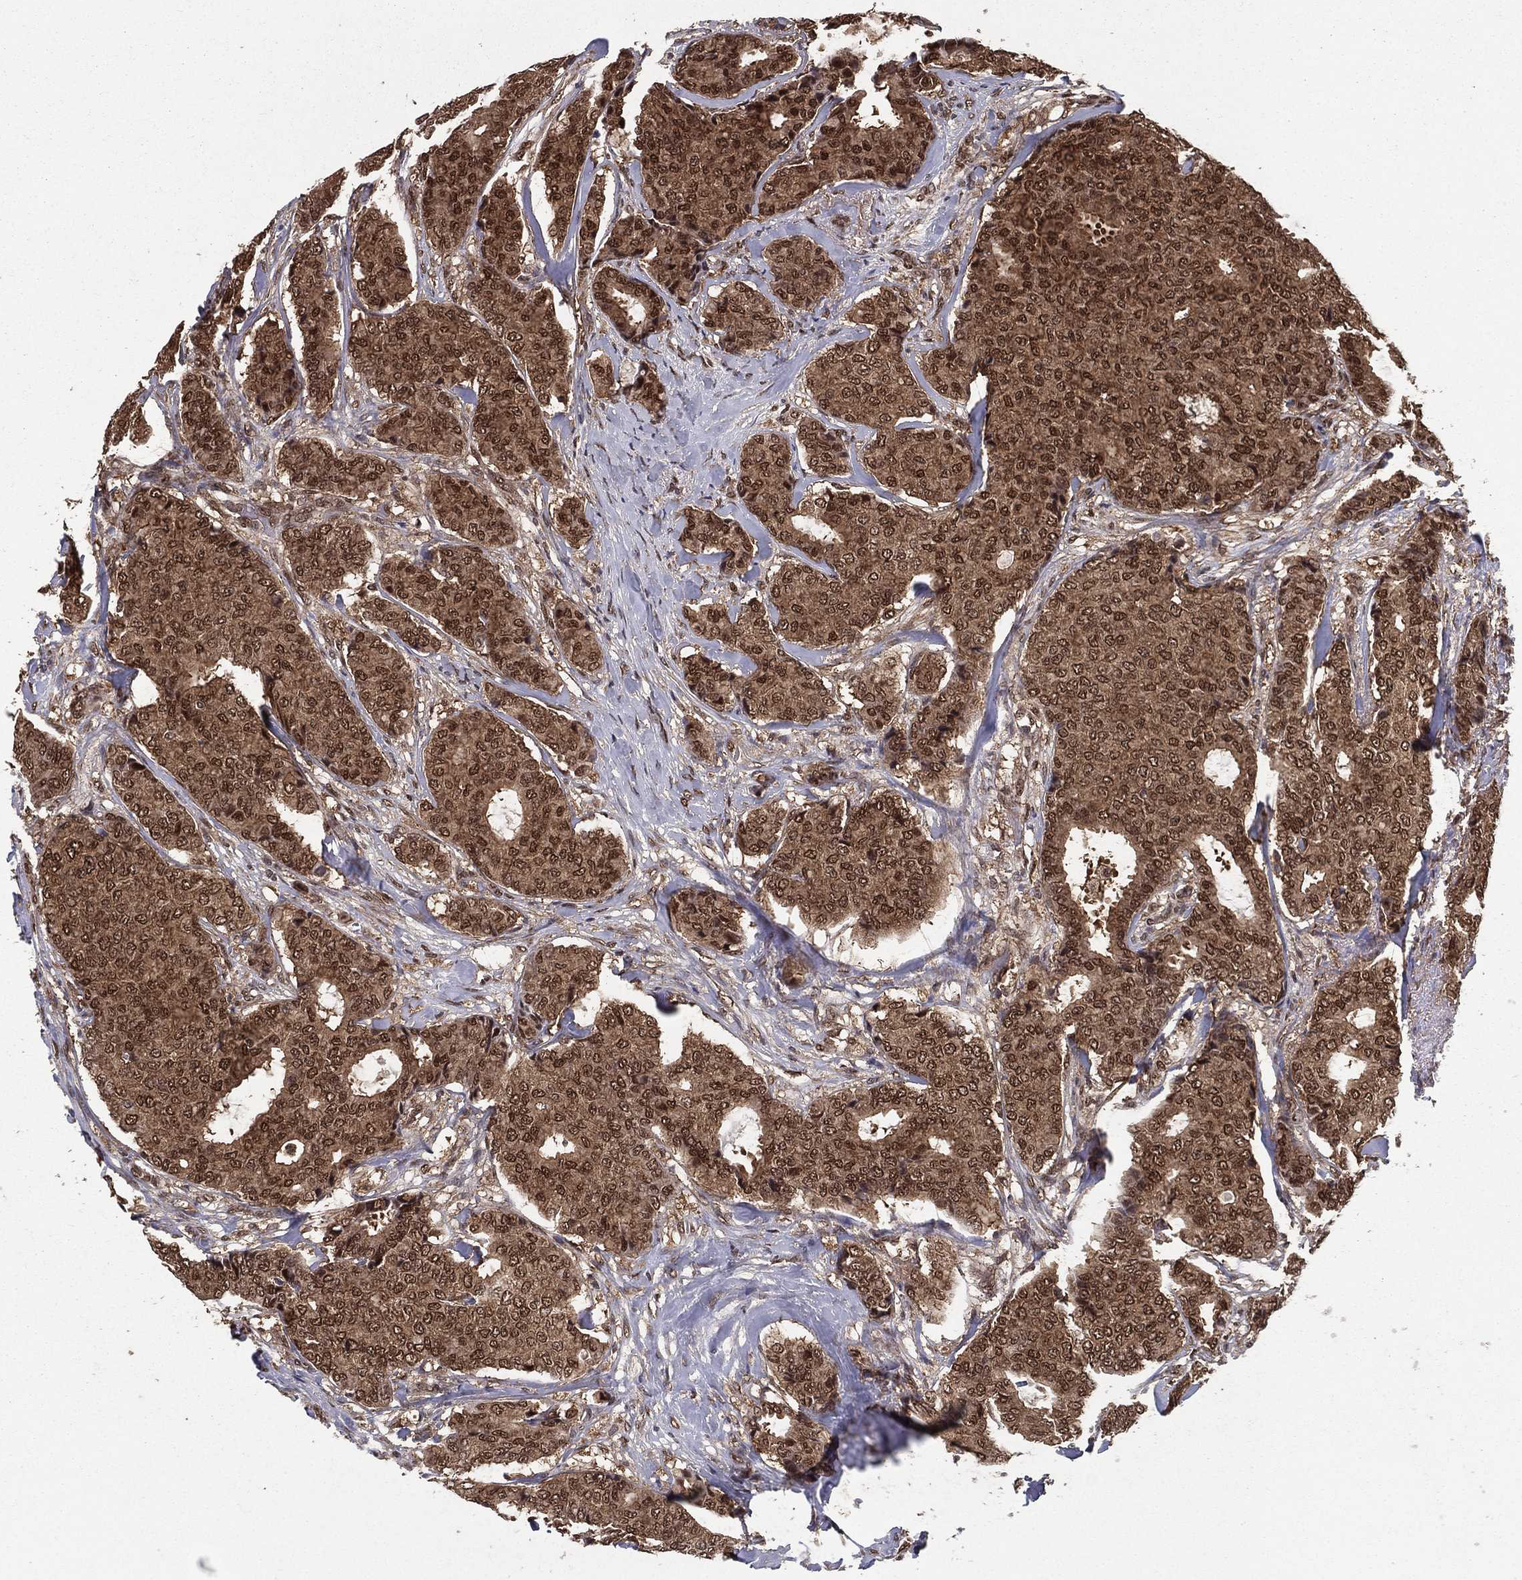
{"staining": {"intensity": "moderate", "quantity": ">75%", "location": "cytoplasmic/membranous,nuclear"}, "tissue": "breast cancer", "cell_type": "Tumor cells", "image_type": "cancer", "snomed": [{"axis": "morphology", "description": "Duct carcinoma"}, {"axis": "topography", "description": "Breast"}], "caption": "Protein analysis of intraductal carcinoma (breast) tissue demonstrates moderate cytoplasmic/membranous and nuclear staining in about >75% of tumor cells.", "gene": "CARM1", "patient": {"sex": "female", "age": 75}}